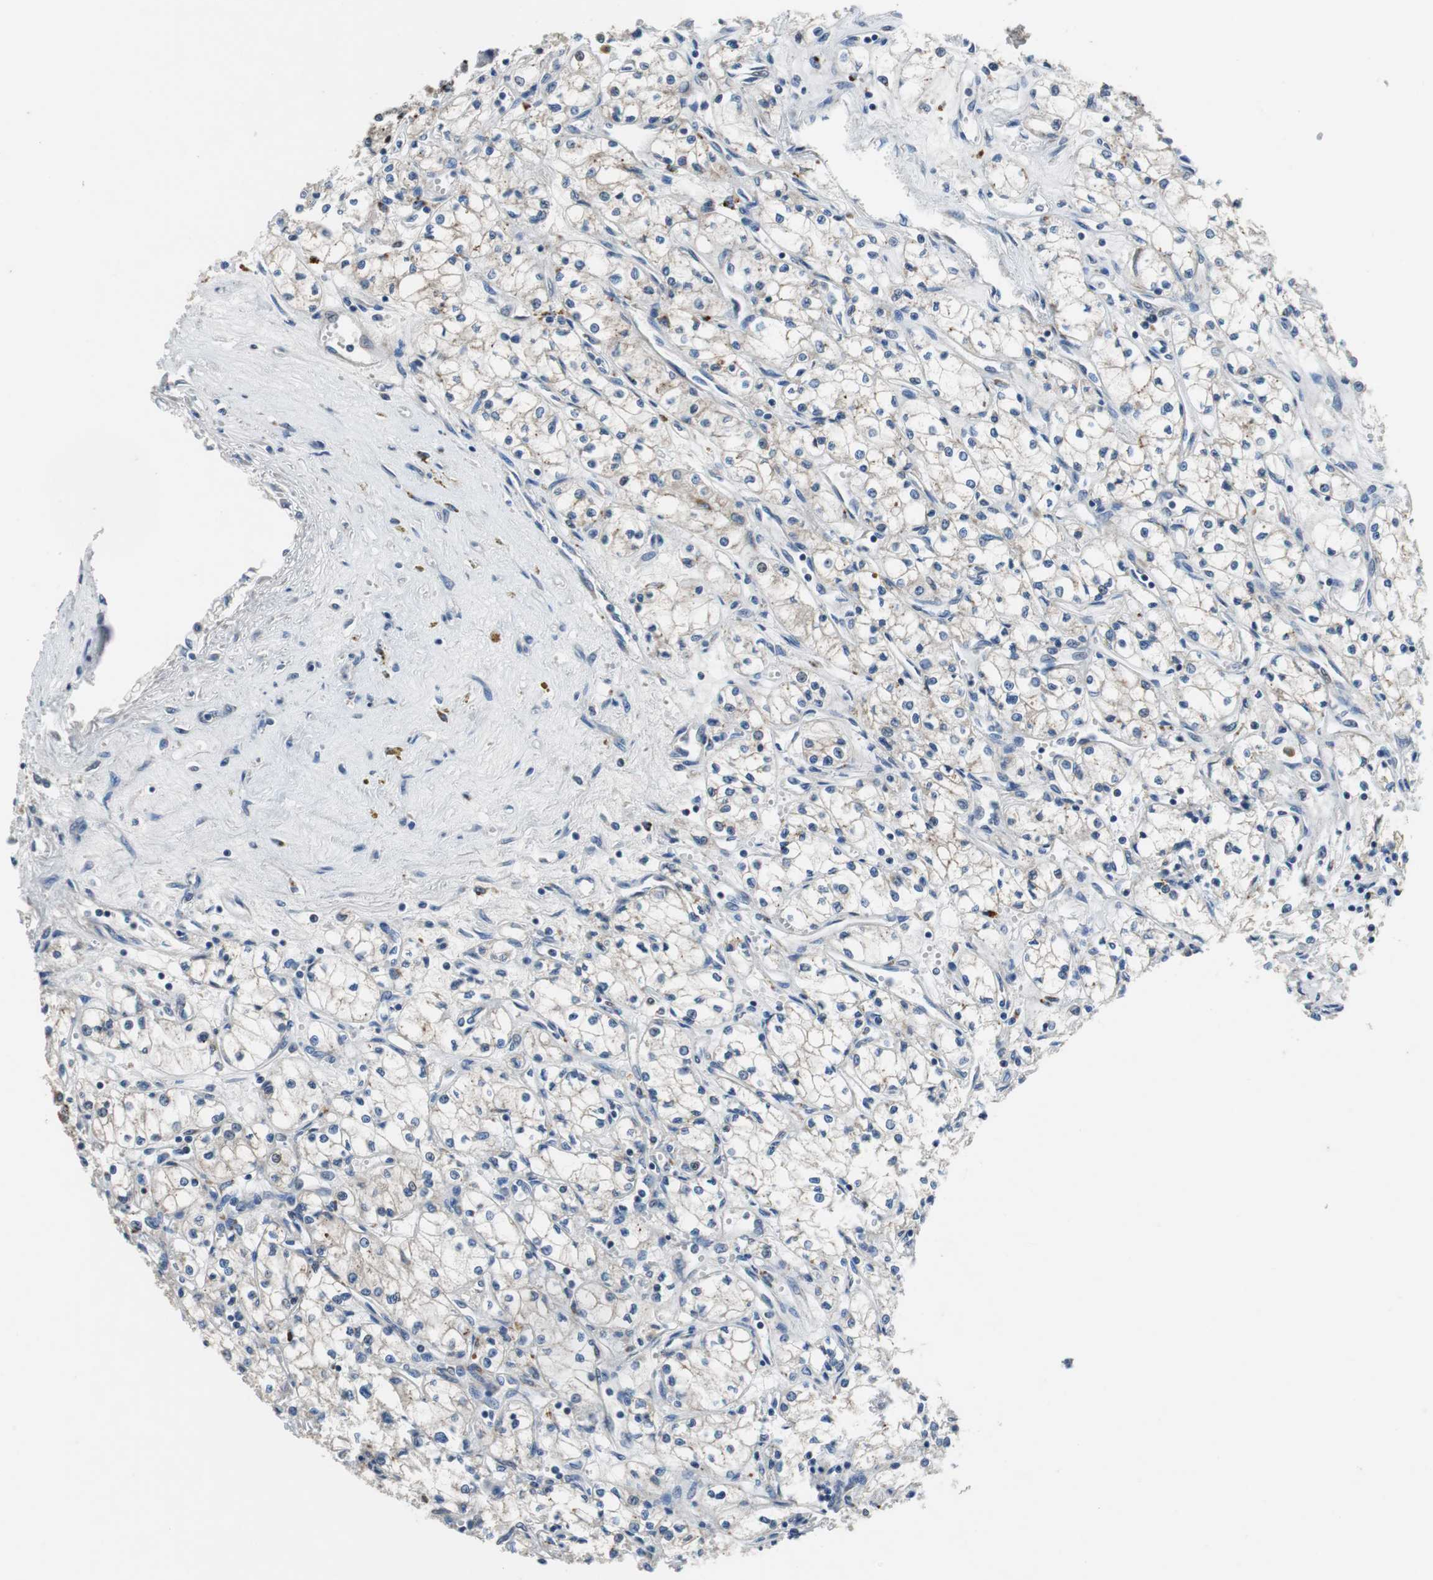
{"staining": {"intensity": "weak", "quantity": "<25%", "location": "cytoplasmic/membranous"}, "tissue": "renal cancer", "cell_type": "Tumor cells", "image_type": "cancer", "snomed": [{"axis": "morphology", "description": "Normal tissue, NOS"}, {"axis": "morphology", "description": "Adenocarcinoma, NOS"}, {"axis": "topography", "description": "Kidney"}], "caption": "Tumor cells show no significant expression in renal adenocarcinoma.", "gene": "NLGN1", "patient": {"sex": "male", "age": 59}}